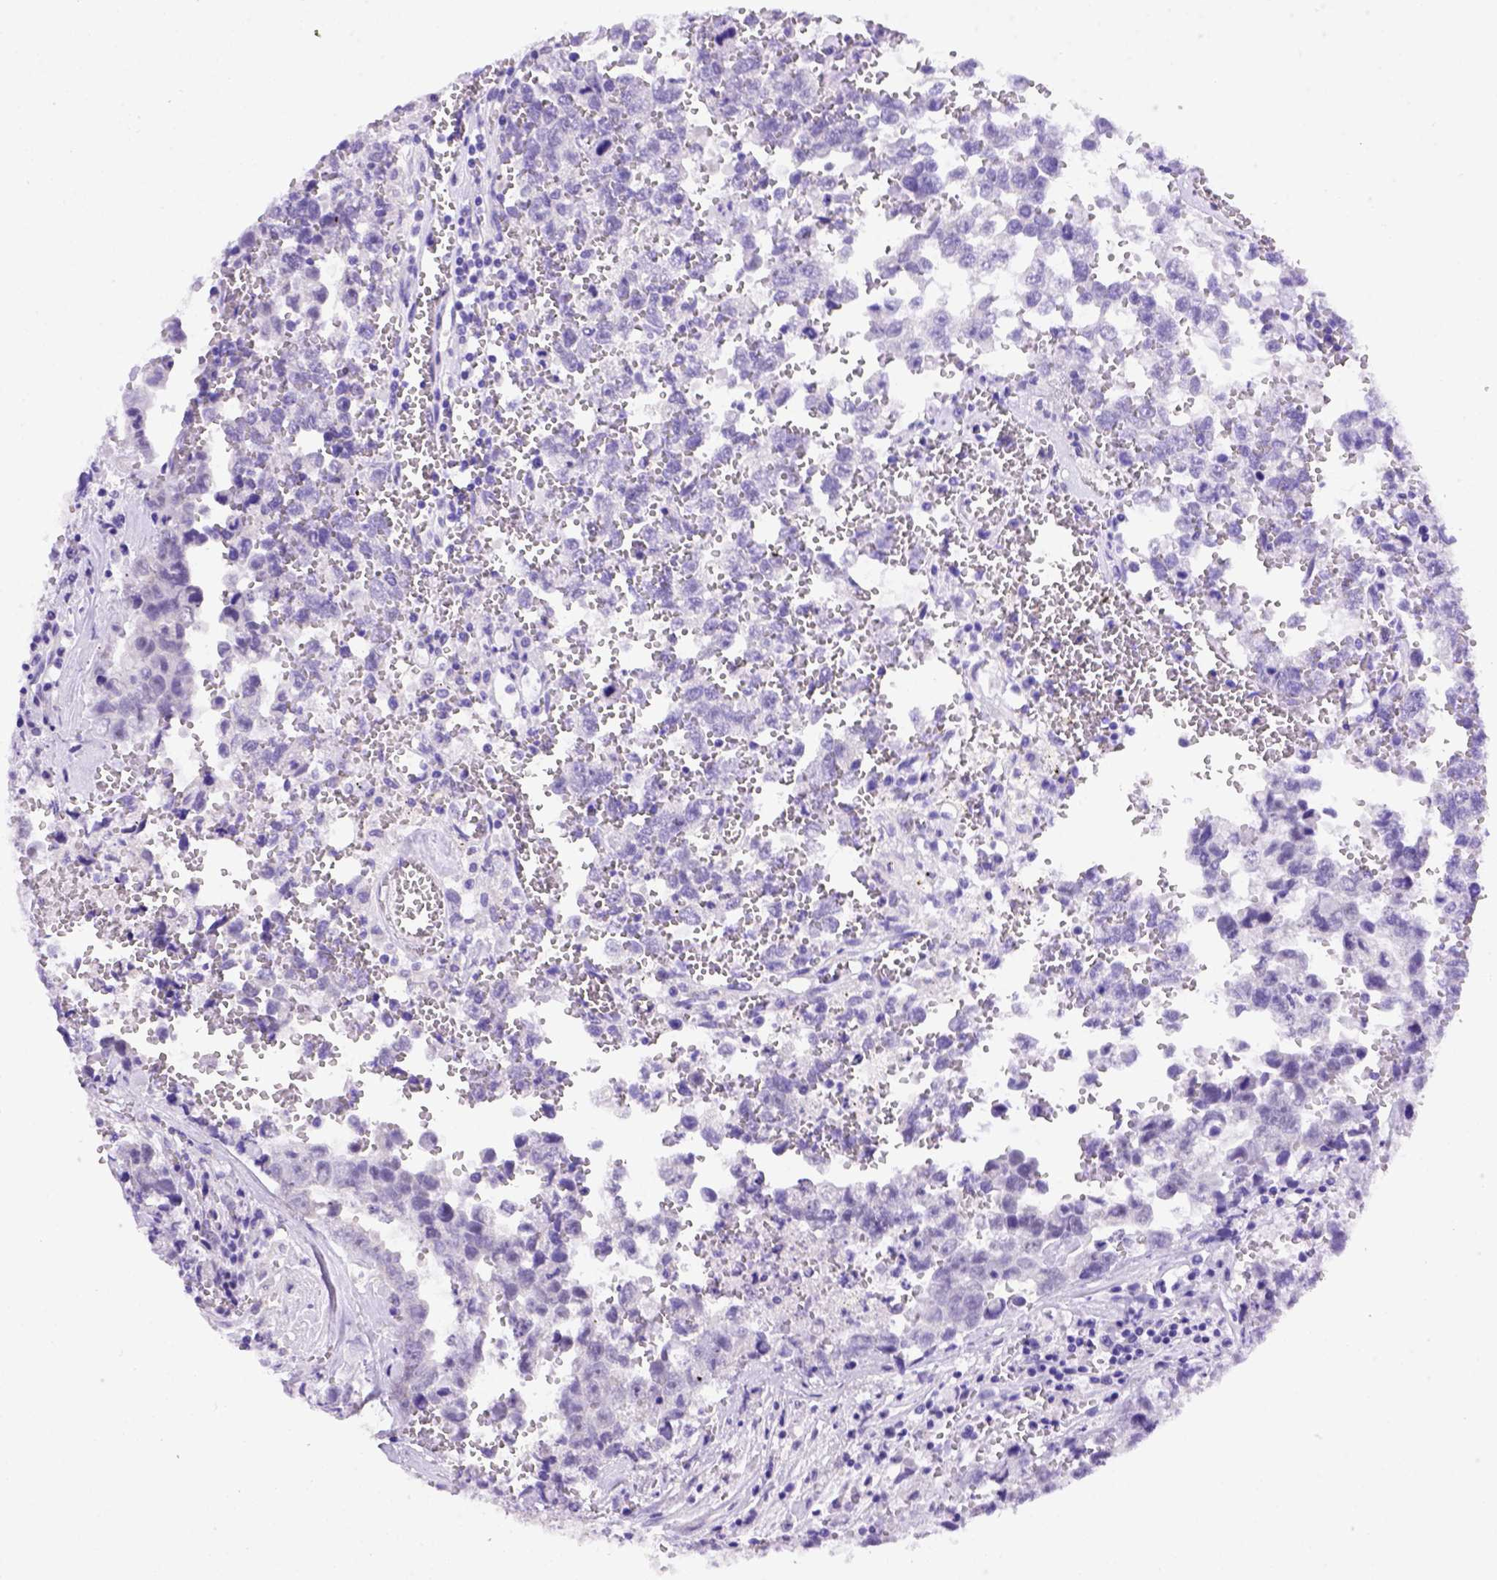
{"staining": {"intensity": "negative", "quantity": "none", "location": "none"}, "tissue": "testis cancer", "cell_type": "Tumor cells", "image_type": "cancer", "snomed": [{"axis": "morphology", "description": "Carcinoma, Embryonal, NOS"}, {"axis": "topography", "description": "Testis"}], "caption": "Immunohistochemical staining of testis cancer displays no significant staining in tumor cells.", "gene": "FOXI1", "patient": {"sex": "male", "age": 36}}